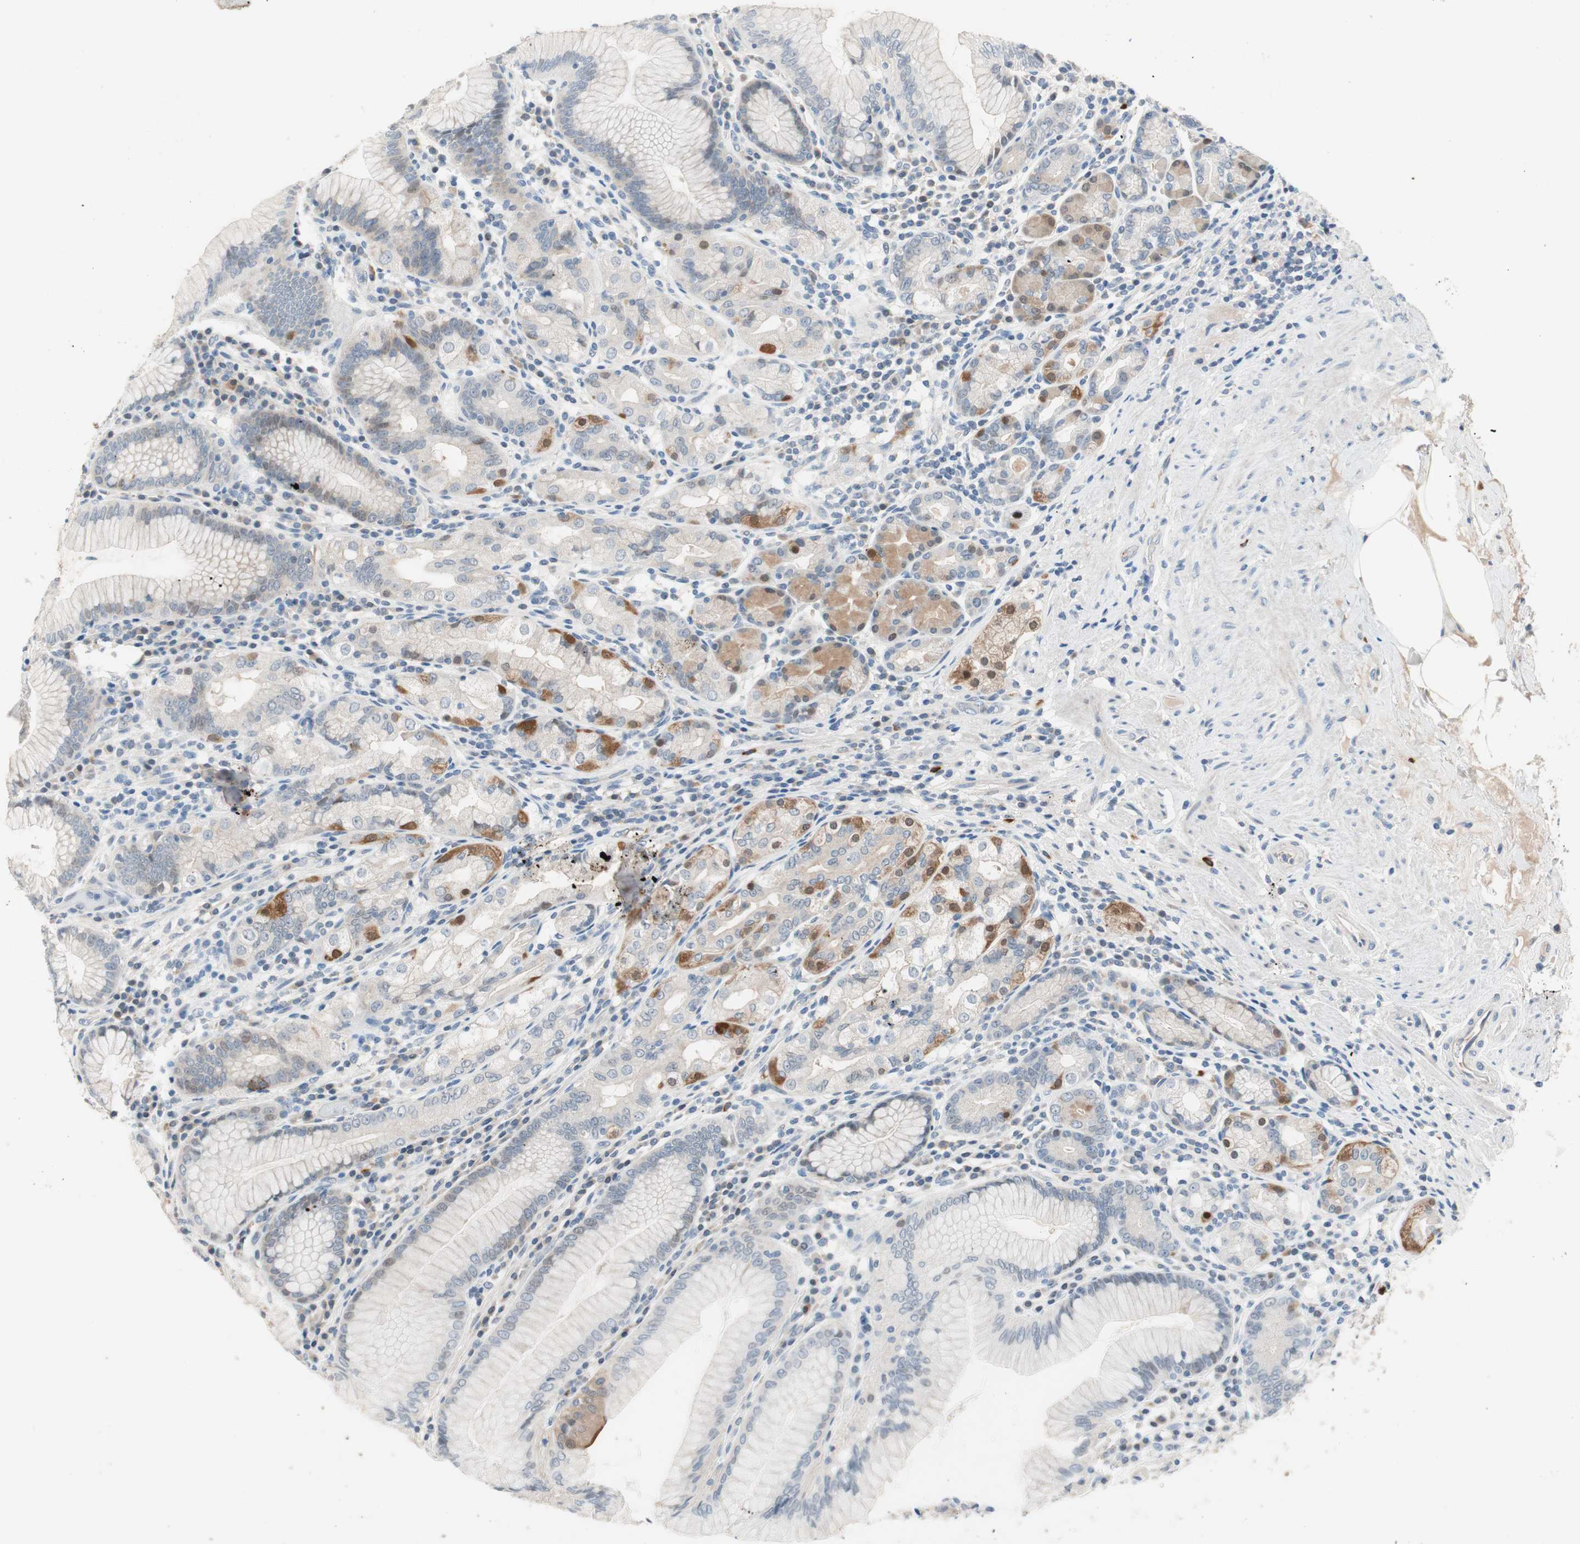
{"staining": {"intensity": "moderate", "quantity": "<25%", "location": "cytoplasmic/membranous,nuclear"}, "tissue": "stomach", "cell_type": "Glandular cells", "image_type": "normal", "snomed": [{"axis": "morphology", "description": "Normal tissue, NOS"}, {"axis": "topography", "description": "Stomach, lower"}], "caption": "Immunohistochemical staining of unremarkable stomach shows low levels of moderate cytoplasmic/membranous,nuclear staining in approximately <25% of glandular cells. The staining was performed using DAB (3,3'-diaminobenzidine) to visualize the protein expression in brown, while the nuclei were stained in blue with hematoxylin (Magnification: 20x).", "gene": "PDZK1", "patient": {"sex": "female", "age": 76}}